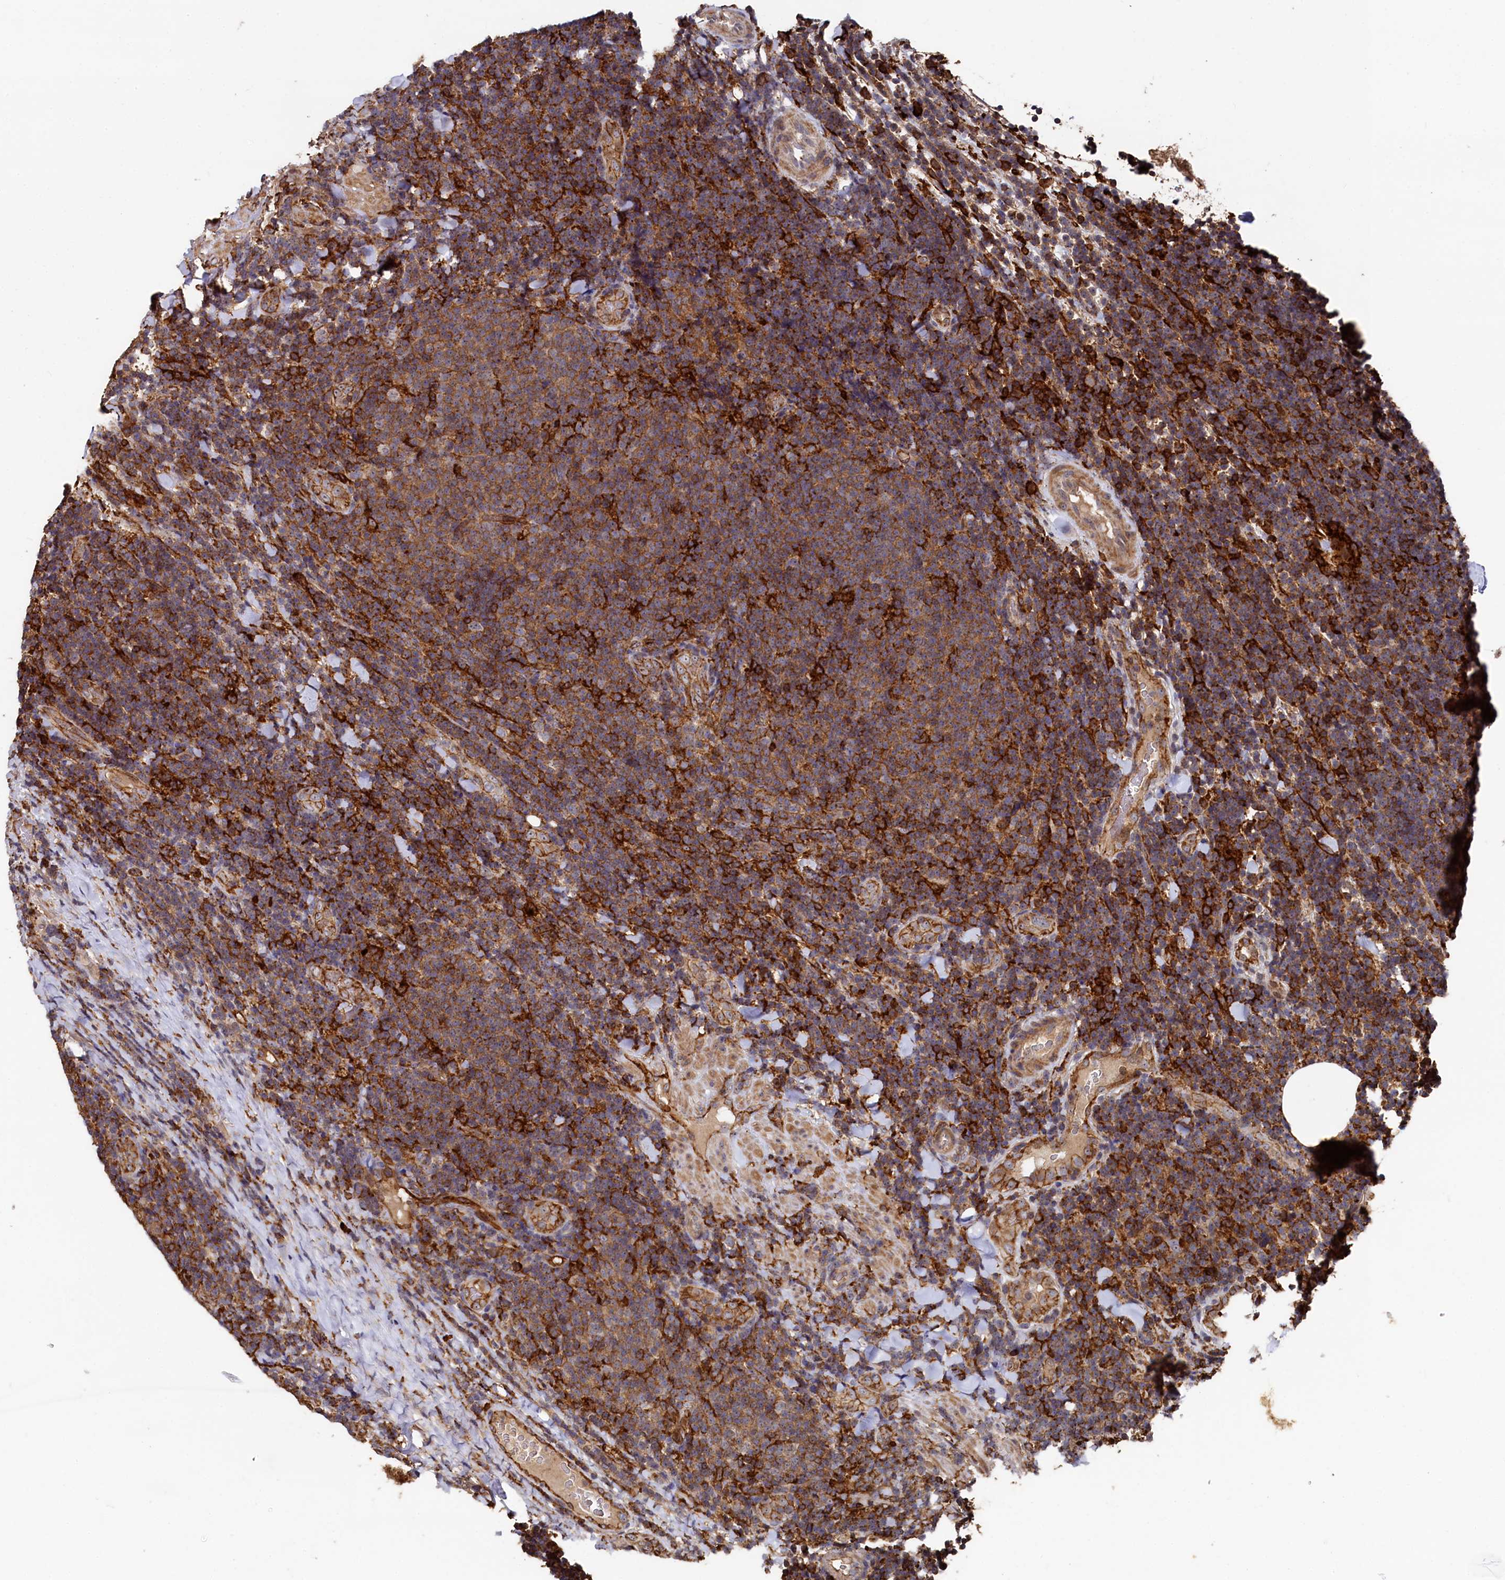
{"staining": {"intensity": "moderate", "quantity": ">75%", "location": "cytoplasmic/membranous"}, "tissue": "lymphoma", "cell_type": "Tumor cells", "image_type": "cancer", "snomed": [{"axis": "morphology", "description": "Malignant lymphoma, non-Hodgkin's type, Low grade"}, {"axis": "topography", "description": "Lymph node"}], "caption": "Tumor cells exhibit medium levels of moderate cytoplasmic/membranous positivity in approximately >75% of cells in low-grade malignant lymphoma, non-Hodgkin's type. The staining was performed using DAB, with brown indicating positive protein expression. Nuclei are stained blue with hematoxylin.", "gene": "PLEKHO2", "patient": {"sex": "male", "age": 66}}